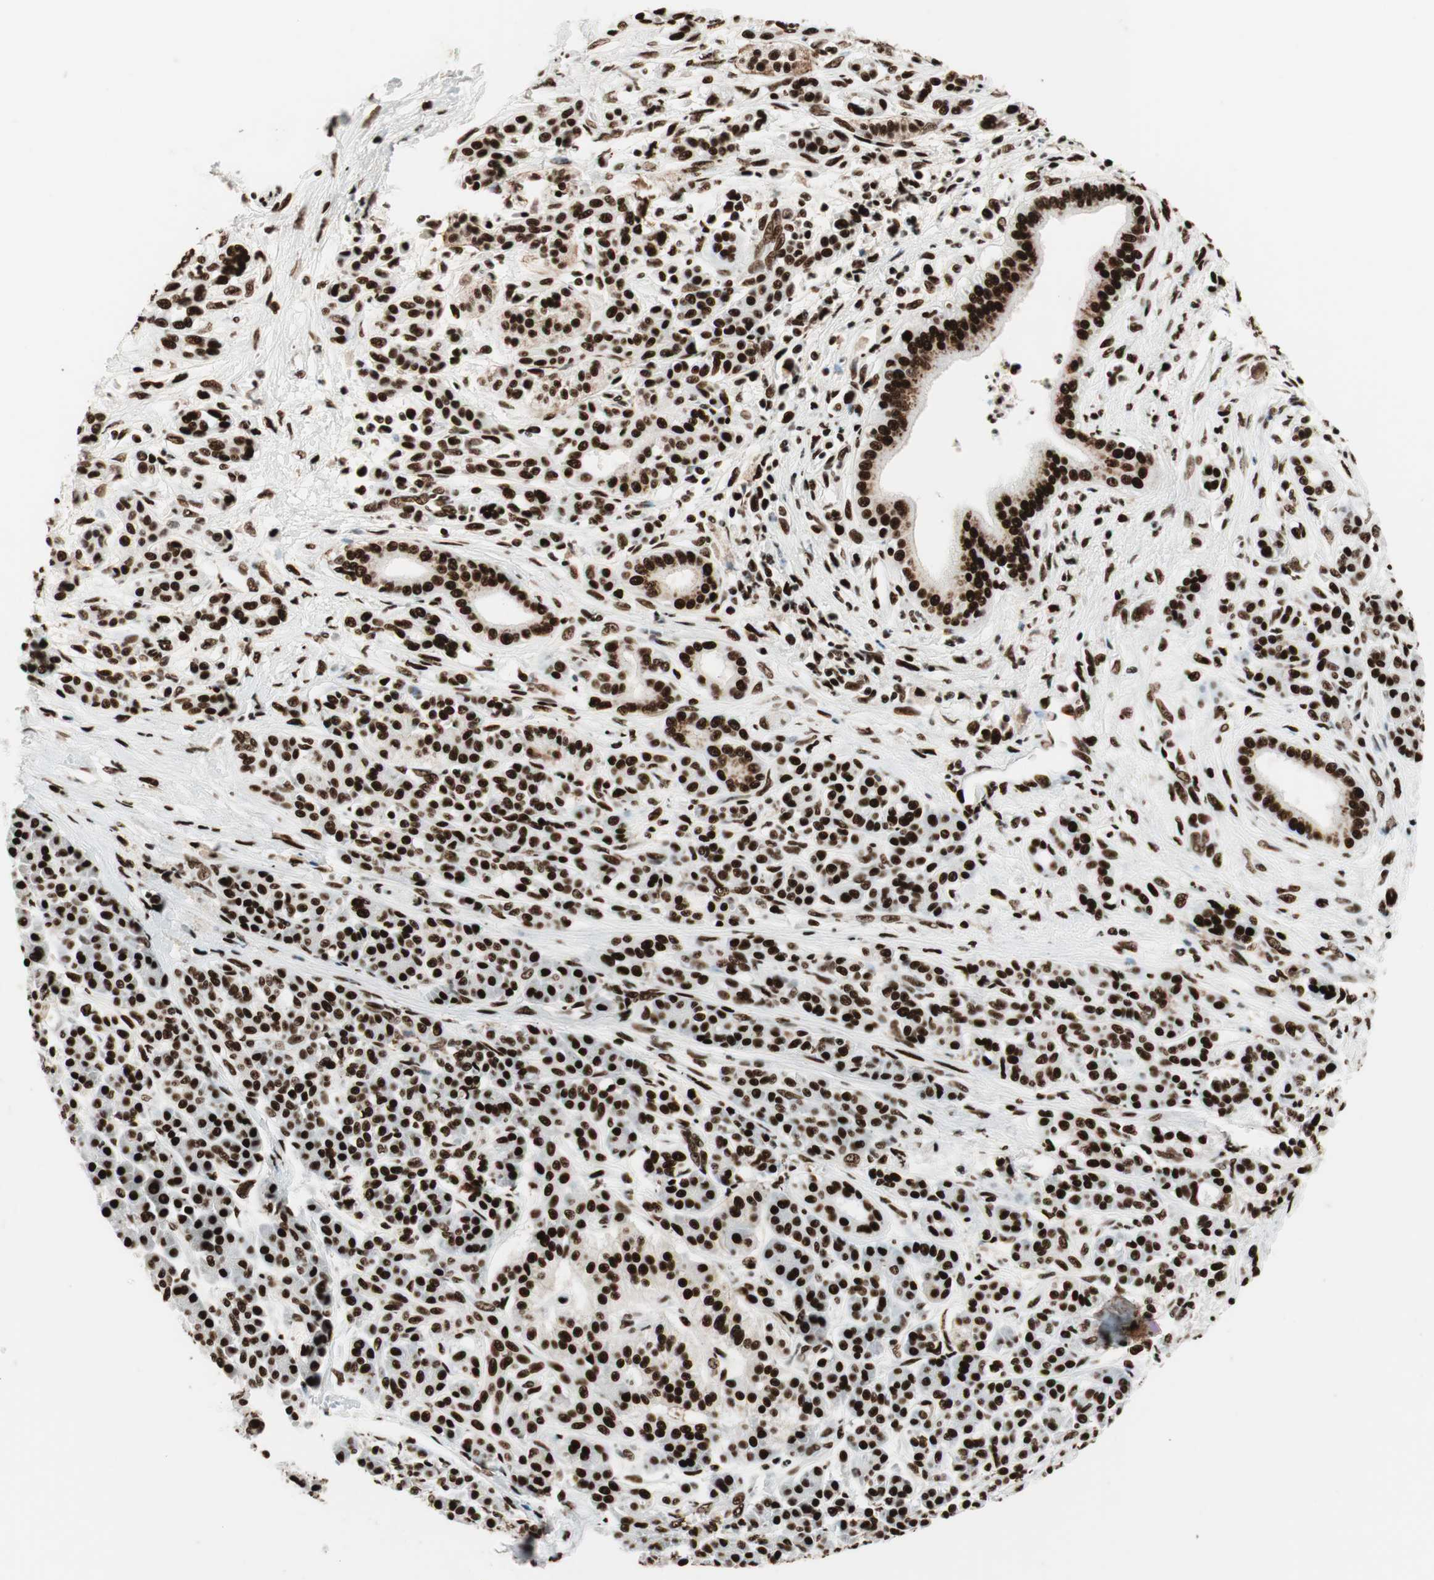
{"staining": {"intensity": "strong", "quantity": ">75%", "location": "nuclear"}, "tissue": "pancreatic cancer", "cell_type": "Tumor cells", "image_type": "cancer", "snomed": [{"axis": "morphology", "description": "Adenocarcinoma, NOS"}, {"axis": "topography", "description": "Pancreas"}], "caption": "Strong nuclear staining is identified in about >75% of tumor cells in adenocarcinoma (pancreatic).", "gene": "PSME3", "patient": {"sex": "male", "age": 59}}